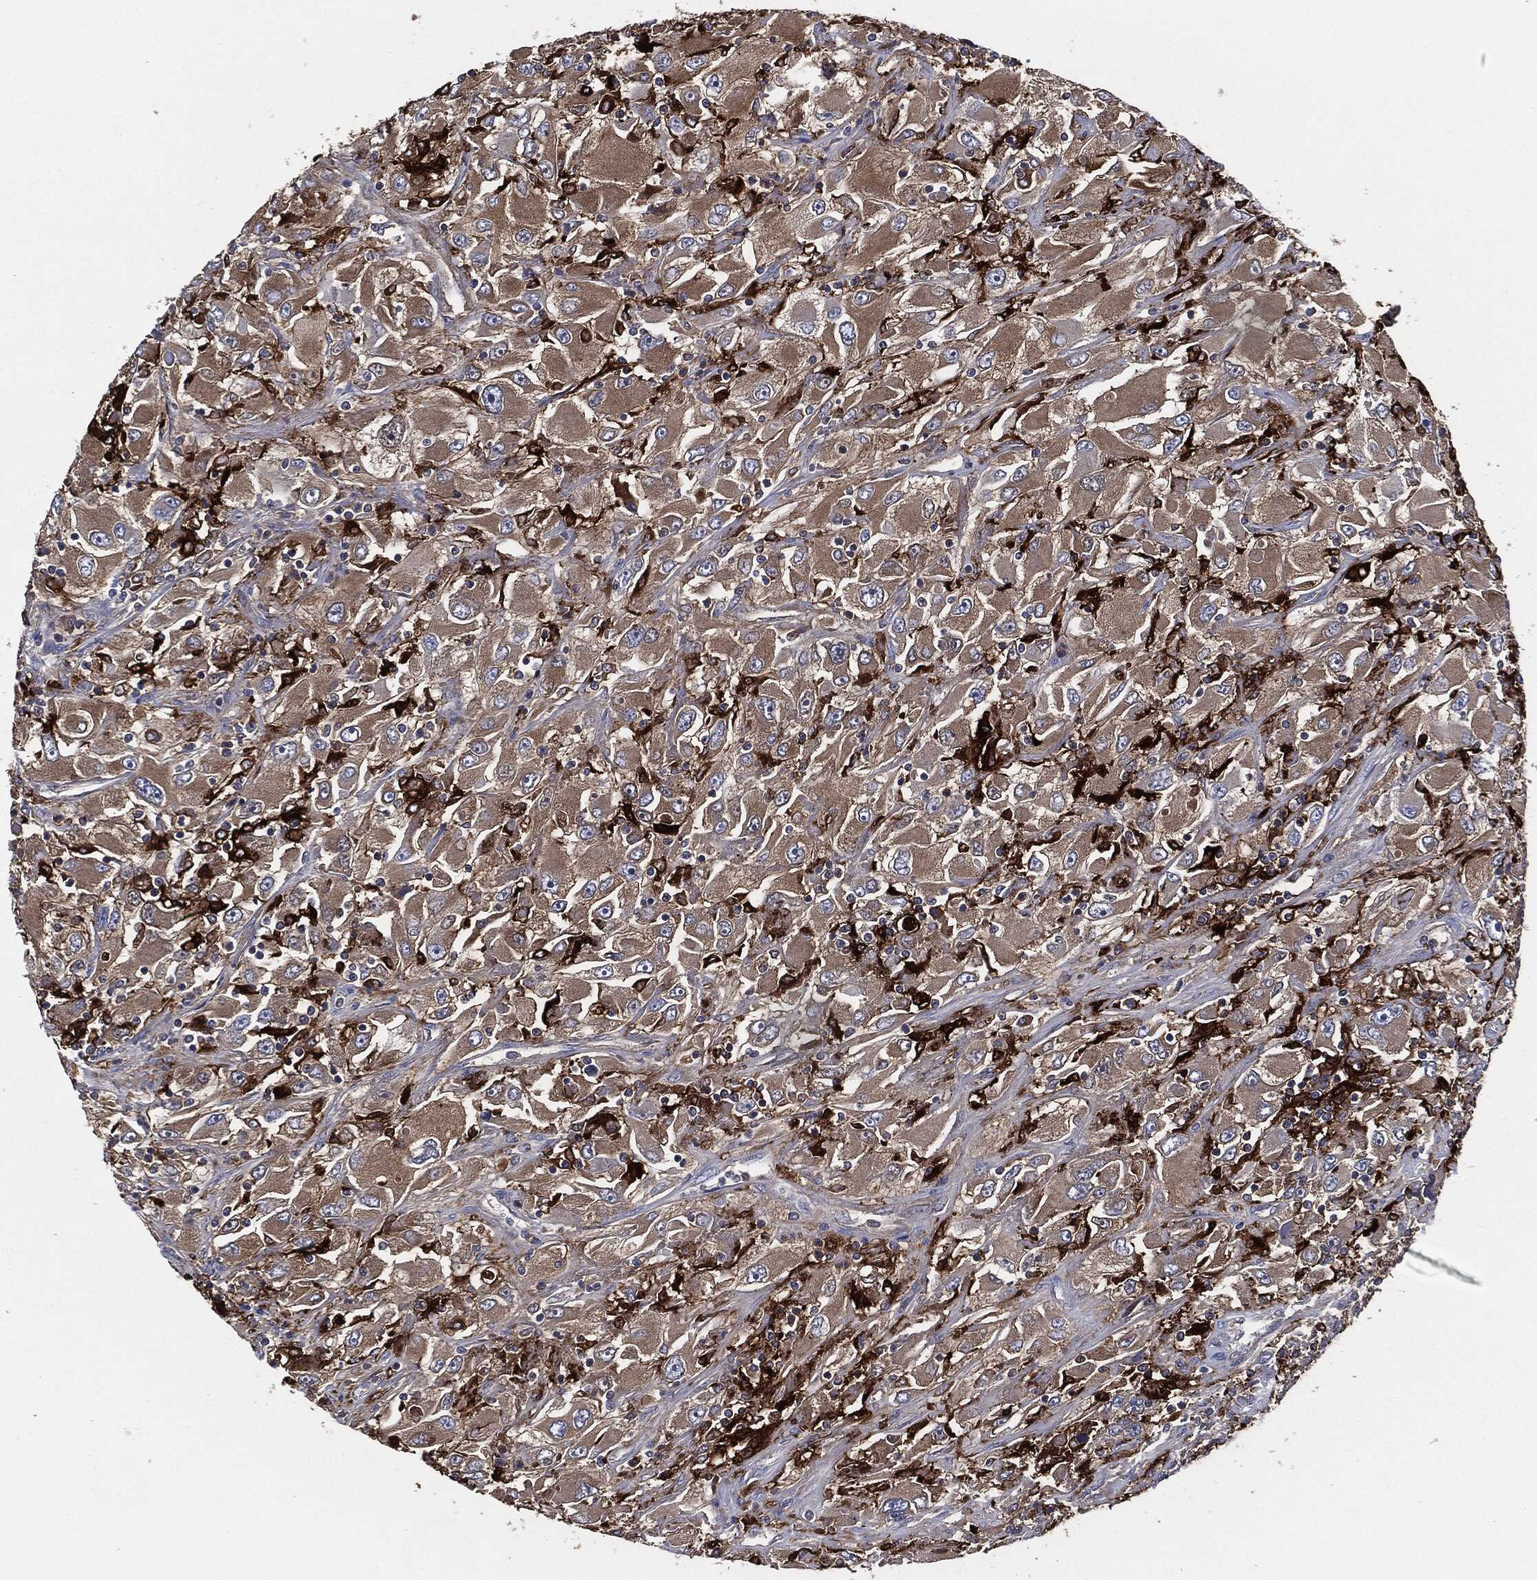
{"staining": {"intensity": "moderate", "quantity": "25%-75%", "location": "cytoplasmic/membranous"}, "tissue": "renal cancer", "cell_type": "Tumor cells", "image_type": "cancer", "snomed": [{"axis": "morphology", "description": "Adenocarcinoma, NOS"}, {"axis": "topography", "description": "Kidney"}], "caption": "Moderate cytoplasmic/membranous staining for a protein is appreciated in approximately 25%-75% of tumor cells of adenocarcinoma (renal) using immunohistochemistry (IHC).", "gene": "TMEM11", "patient": {"sex": "female", "age": 52}}